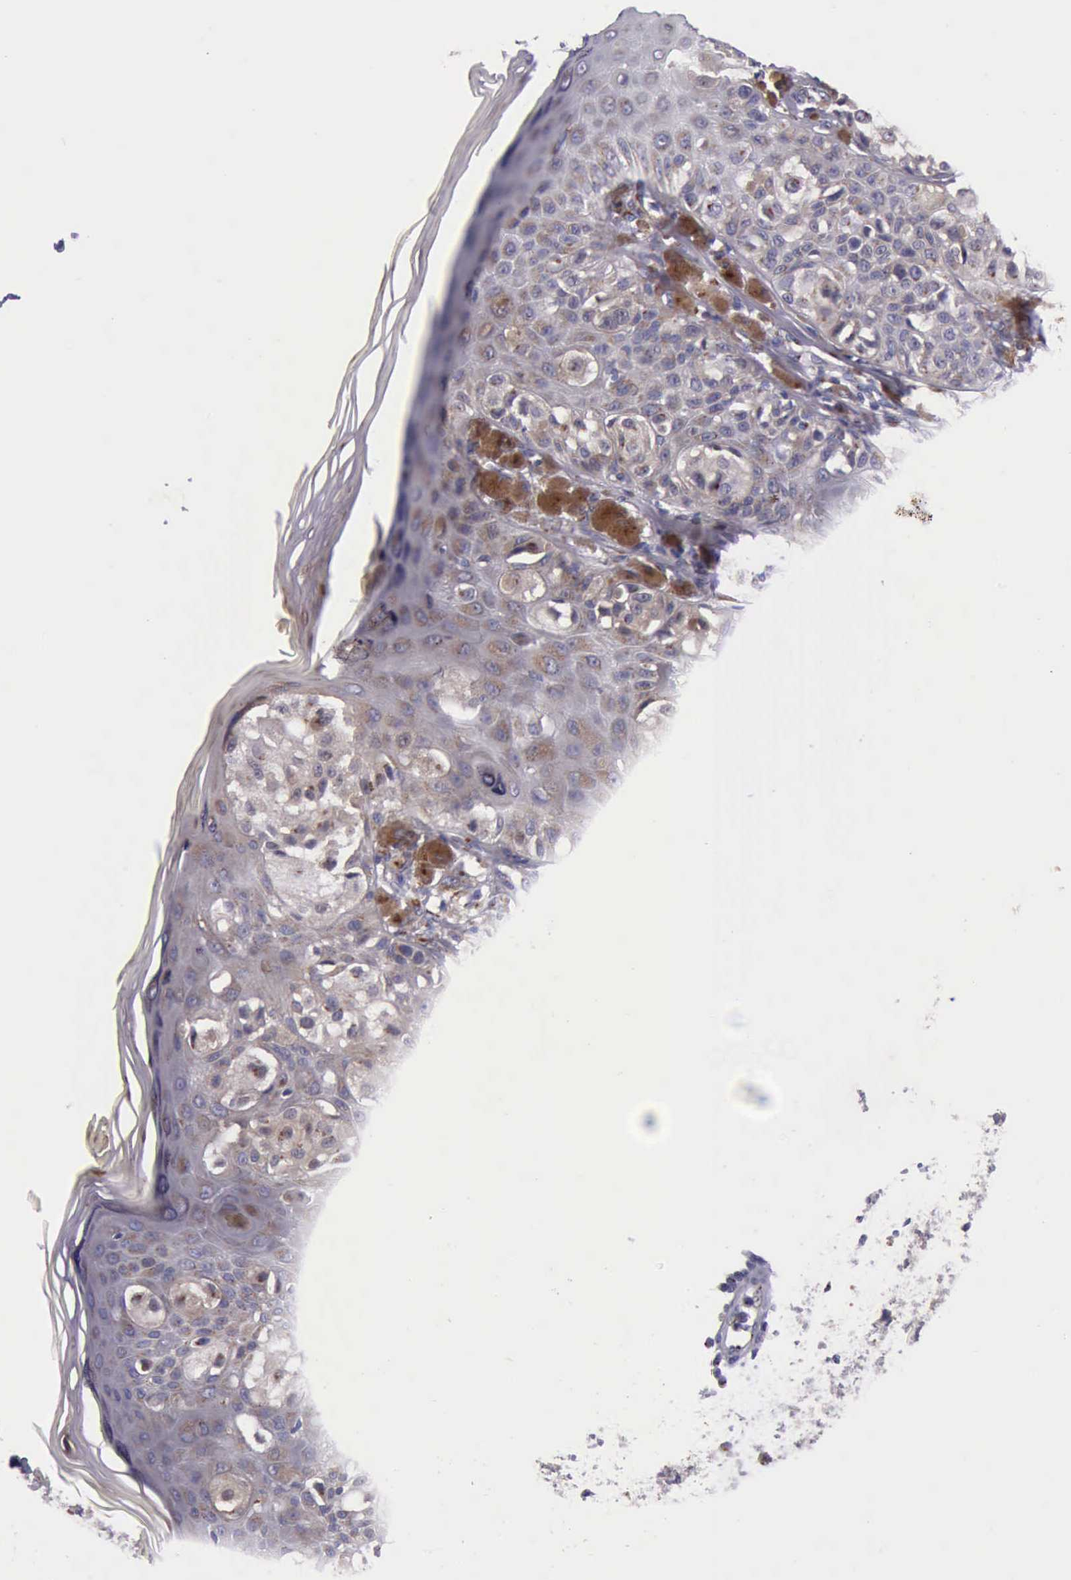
{"staining": {"intensity": "moderate", "quantity": "<25%", "location": "cytoplasmic/membranous"}, "tissue": "melanoma", "cell_type": "Tumor cells", "image_type": "cancer", "snomed": [{"axis": "morphology", "description": "Malignant melanoma, NOS"}, {"axis": "topography", "description": "Skin"}], "caption": "The histopathology image reveals staining of melanoma, revealing moderate cytoplasmic/membranous protein expression (brown color) within tumor cells.", "gene": "GOLGA5", "patient": {"sex": "female", "age": 55}}